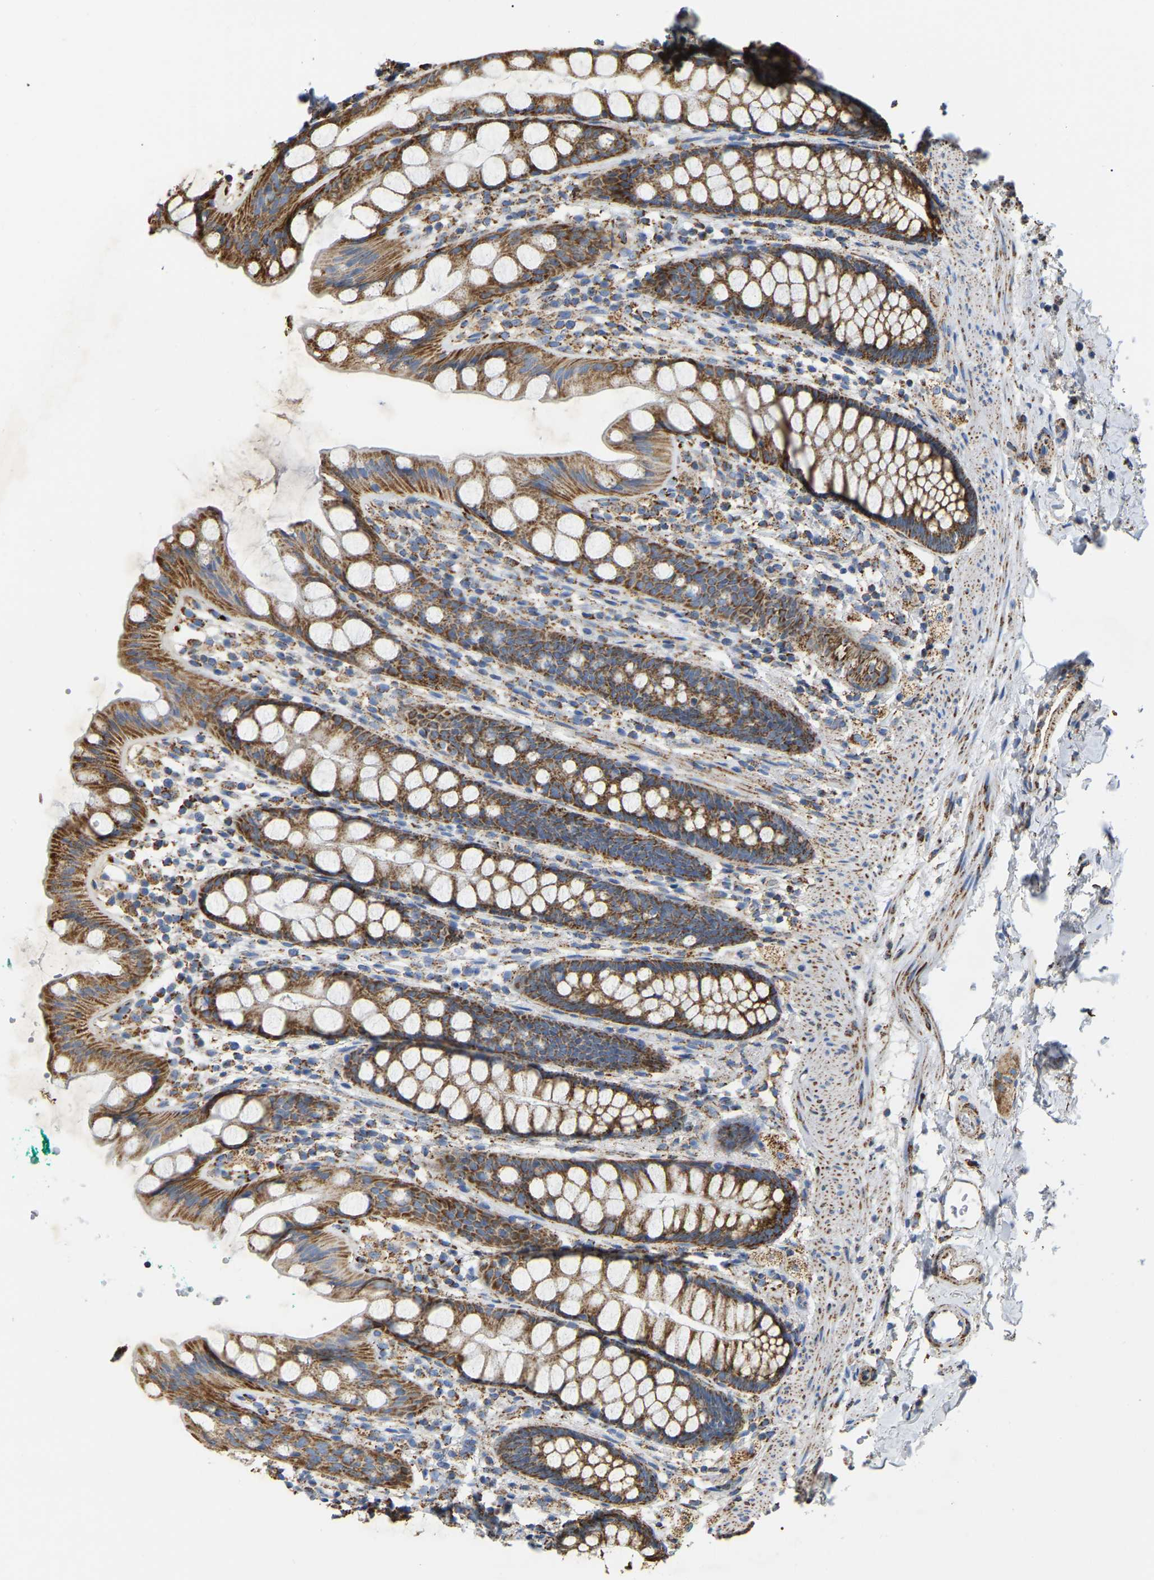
{"staining": {"intensity": "moderate", "quantity": ">75%", "location": "cytoplasmic/membranous"}, "tissue": "rectum", "cell_type": "Glandular cells", "image_type": "normal", "snomed": [{"axis": "morphology", "description": "Normal tissue, NOS"}, {"axis": "topography", "description": "Rectum"}], "caption": "High-power microscopy captured an immunohistochemistry (IHC) image of unremarkable rectum, revealing moderate cytoplasmic/membranous staining in approximately >75% of glandular cells. The protein of interest is stained brown, and the nuclei are stained in blue (DAB IHC with brightfield microscopy, high magnification).", "gene": "HIBADH", "patient": {"sex": "female", "age": 65}}